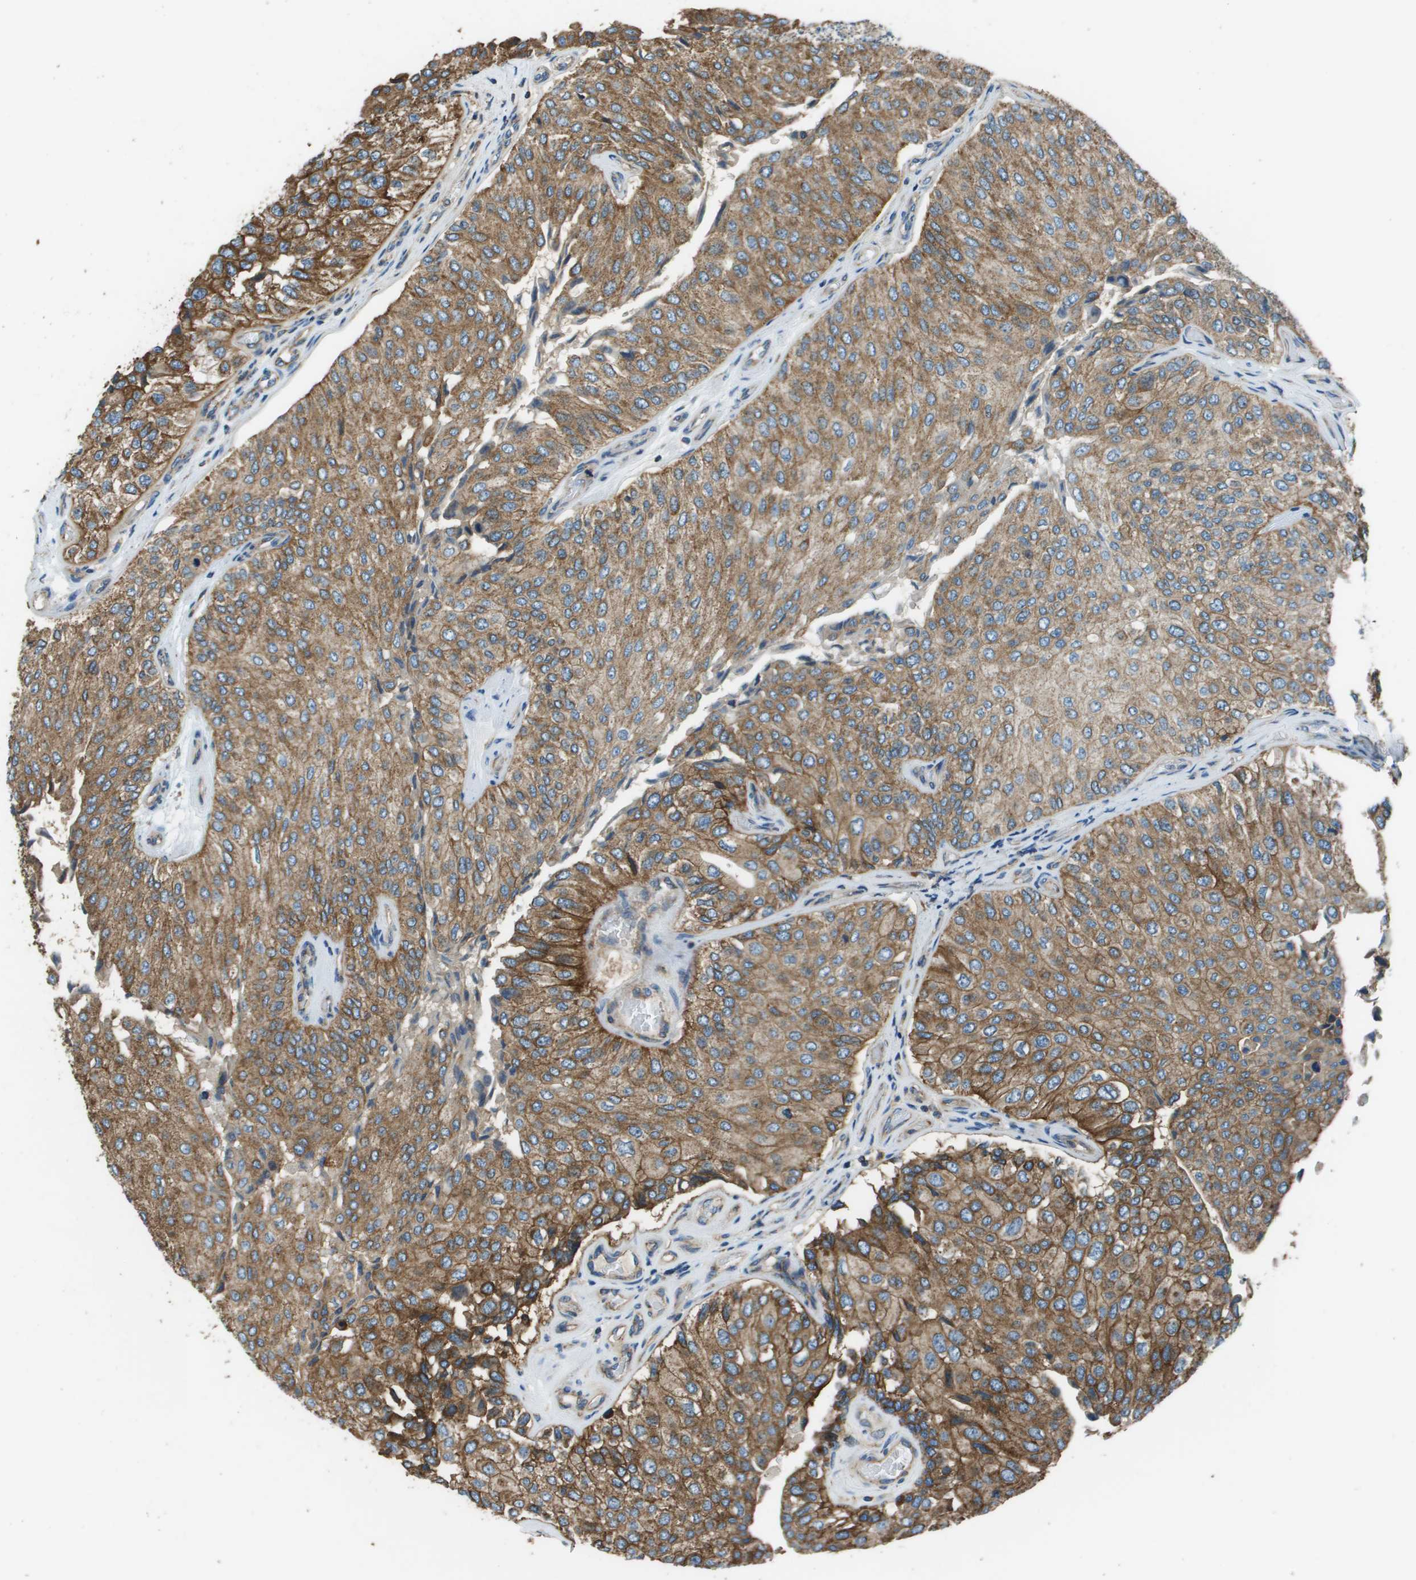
{"staining": {"intensity": "moderate", "quantity": ">75%", "location": "cytoplasmic/membranous"}, "tissue": "urothelial cancer", "cell_type": "Tumor cells", "image_type": "cancer", "snomed": [{"axis": "morphology", "description": "Urothelial carcinoma, High grade"}, {"axis": "topography", "description": "Kidney"}, {"axis": "topography", "description": "Urinary bladder"}], "caption": "This is a histology image of IHC staining of urothelial cancer, which shows moderate positivity in the cytoplasmic/membranous of tumor cells.", "gene": "TMEM51", "patient": {"sex": "male", "age": 77}}